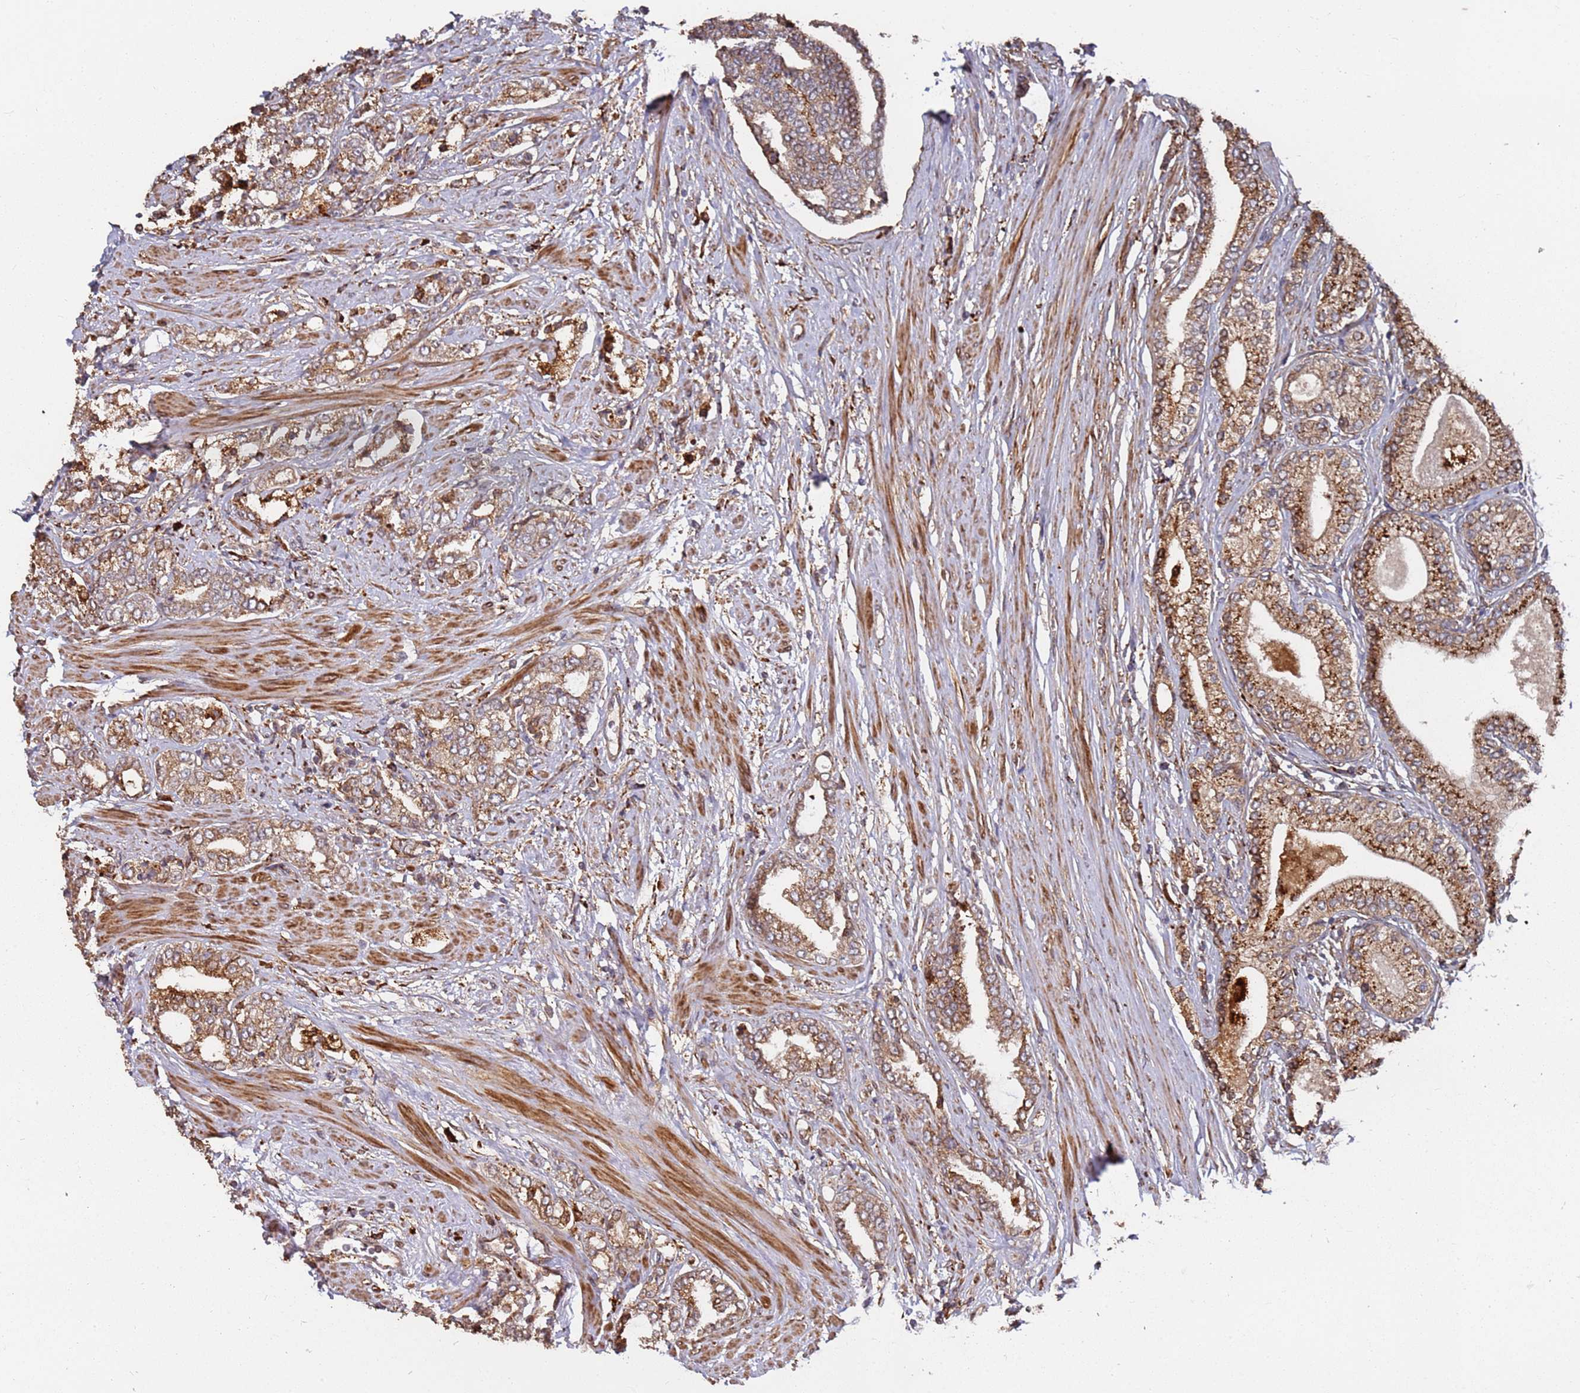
{"staining": {"intensity": "strong", "quantity": ">75%", "location": "cytoplasmic/membranous"}, "tissue": "prostate cancer", "cell_type": "Tumor cells", "image_type": "cancer", "snomed": [{"axis": "morphology", "description": "Adenocarcinoma, High grade"}, {"axis": "topography", "description": "Prostate"}], "caption": "This photomicrograph displays immunohistochemistry (IHC) staining of human prostate cancer, with high strong cytoplasmic/membranous staining in approximately >75% of tumor cells.", "gene": "LACC1", "patient": {"sex": "male", "age": 64}}